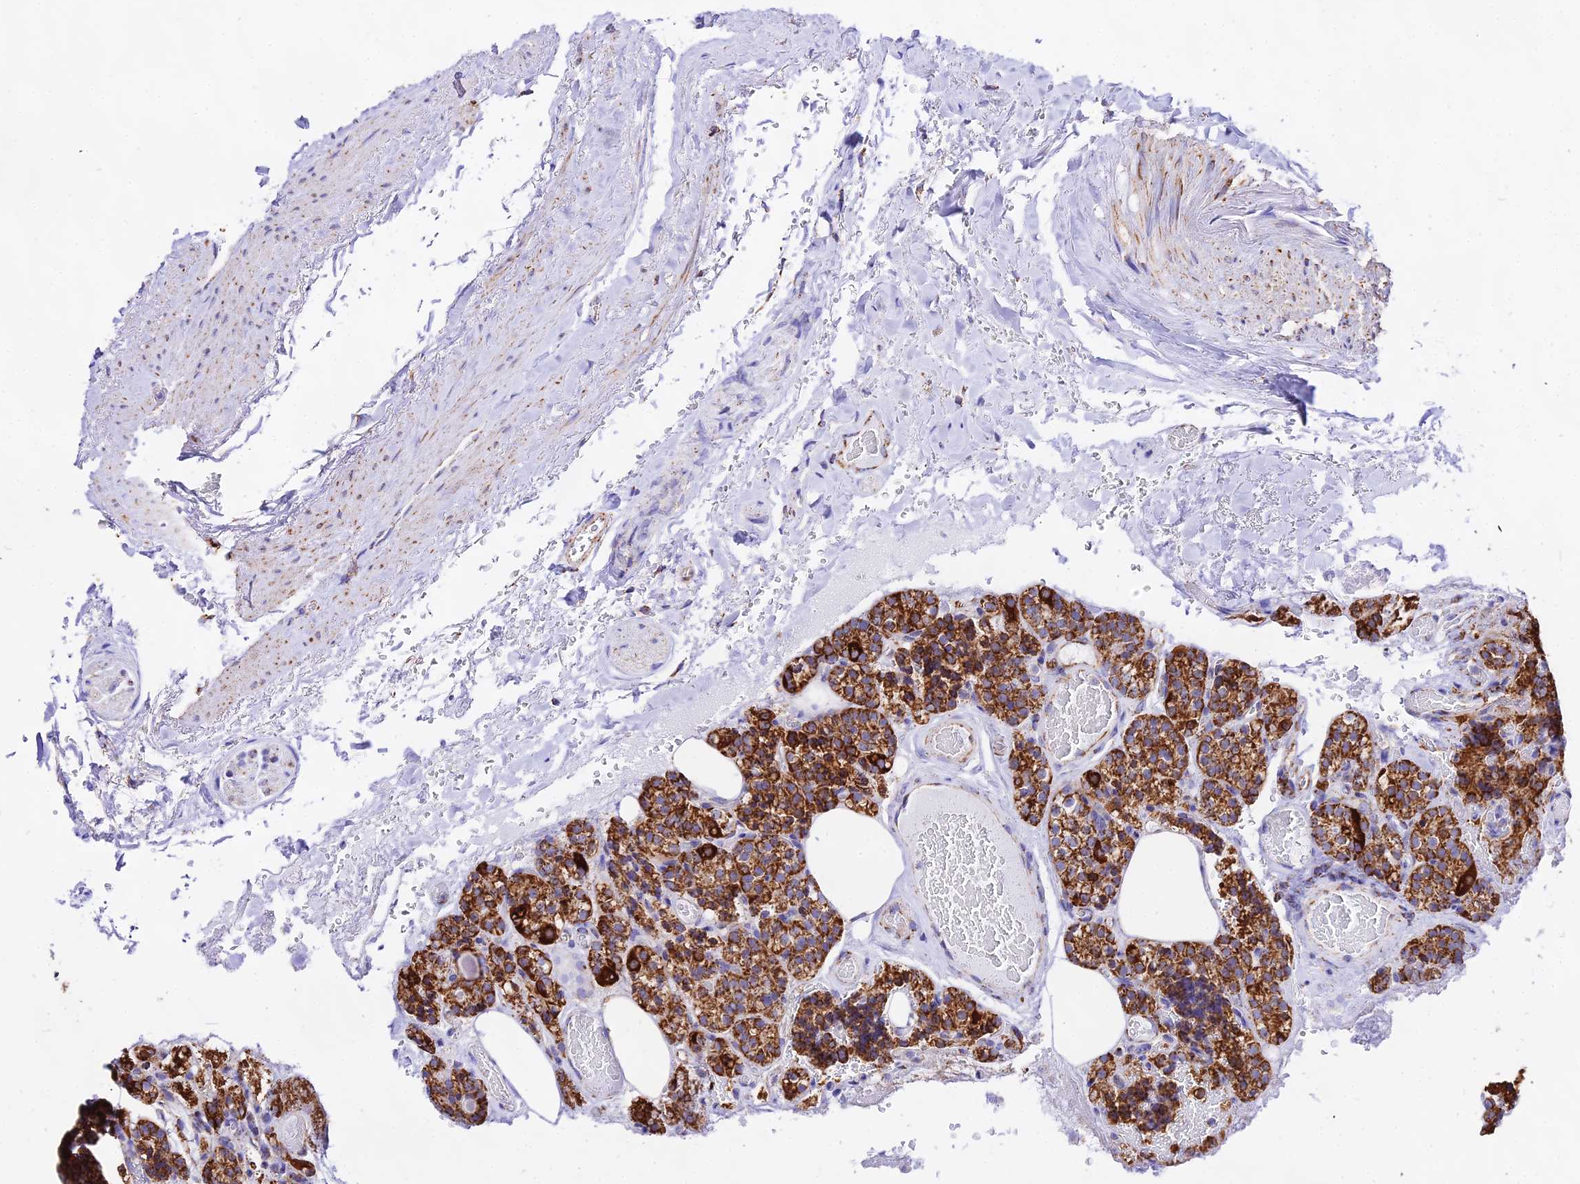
{"staining": {"intensity": "strong", "quantity": ">75%", "location": "cytoplasmic/membranous"}, "tissue": "parathyroid gland", "cell_type": "Glandular cells", "image_type": "normal", "snomed": [{"axis": "morphology", "description": "Normal tissue, NOS"}, {"axis": "topography", "description": "Parathyroid gland"}], "caption": "Parathyroid gland stained for a protein shows strong cytoplasmic/membranous positivity in glandular cells. (IHC, brightfield microscopy, high magnification).", "gene": "ATP5PD", "patient": {"sex": "male", "age": 87}}